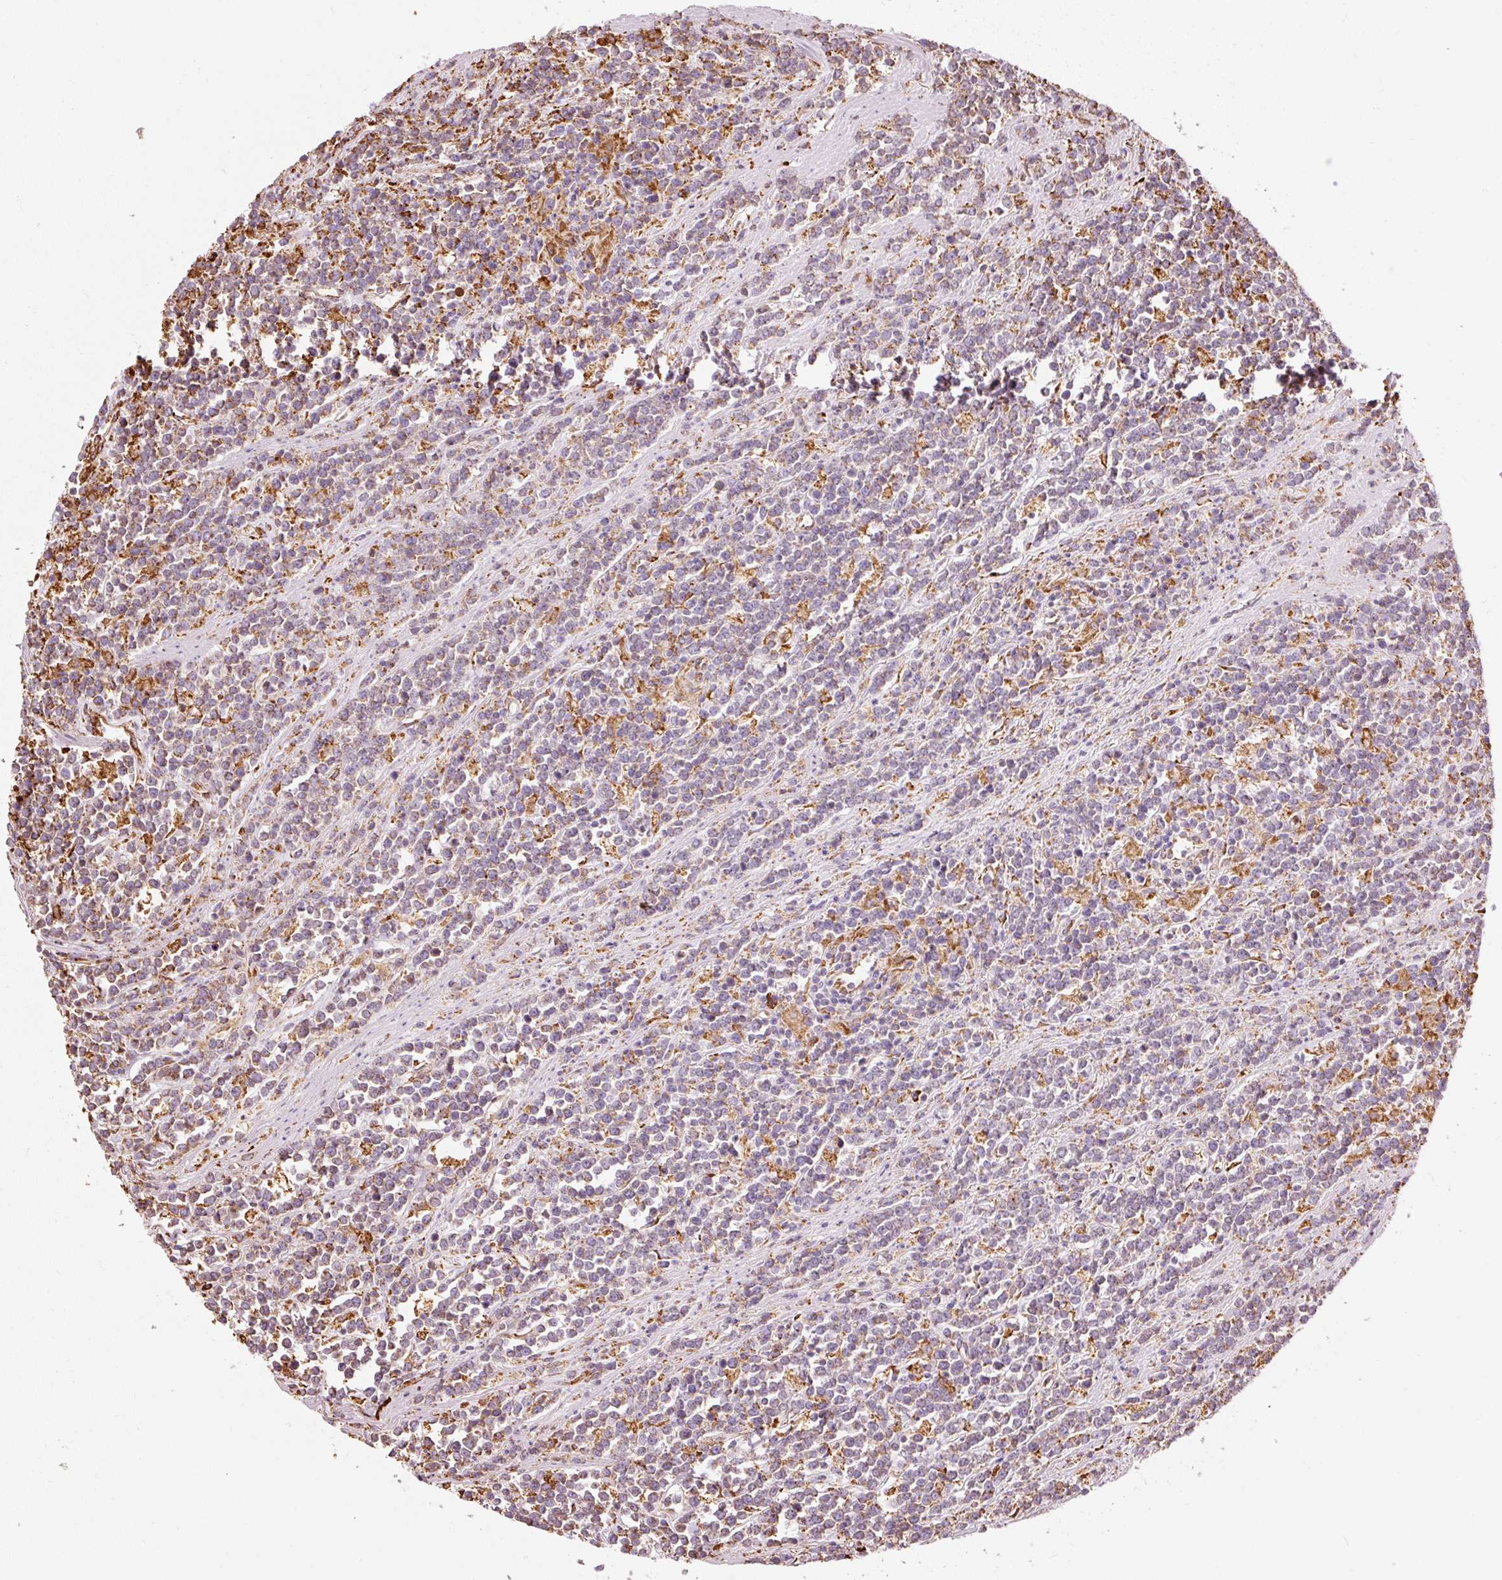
{"staining": {"intensity": "moderate", "quantity": "<25%", "location": "cytoplasmic/membranous"}, "tissue": "lymphoma", "cell_type": "Tumor cells", "image_type": "cancer", "snomed": [{"axis": "morphology", "description": "Malignant lymphoma, non-Hodgkin's type, High grade"}, {"axis": "topography", "description": "Small intestine"}, {"axis": "topography", "description": "Colon"}], "caption": "IHC (DAB) staining of human malignant lymphoma, non-Hodgkin's type (high-grade) shows moderate cytoplasmic/membranous protein staining in approximately <25% of tumor cells. (DAB (3,3'-diaminobenzidine) IHC with brightfield microscopy, high magnification).", "gene": "KLC1", "patient": {"sex": "male", "age": 8}}